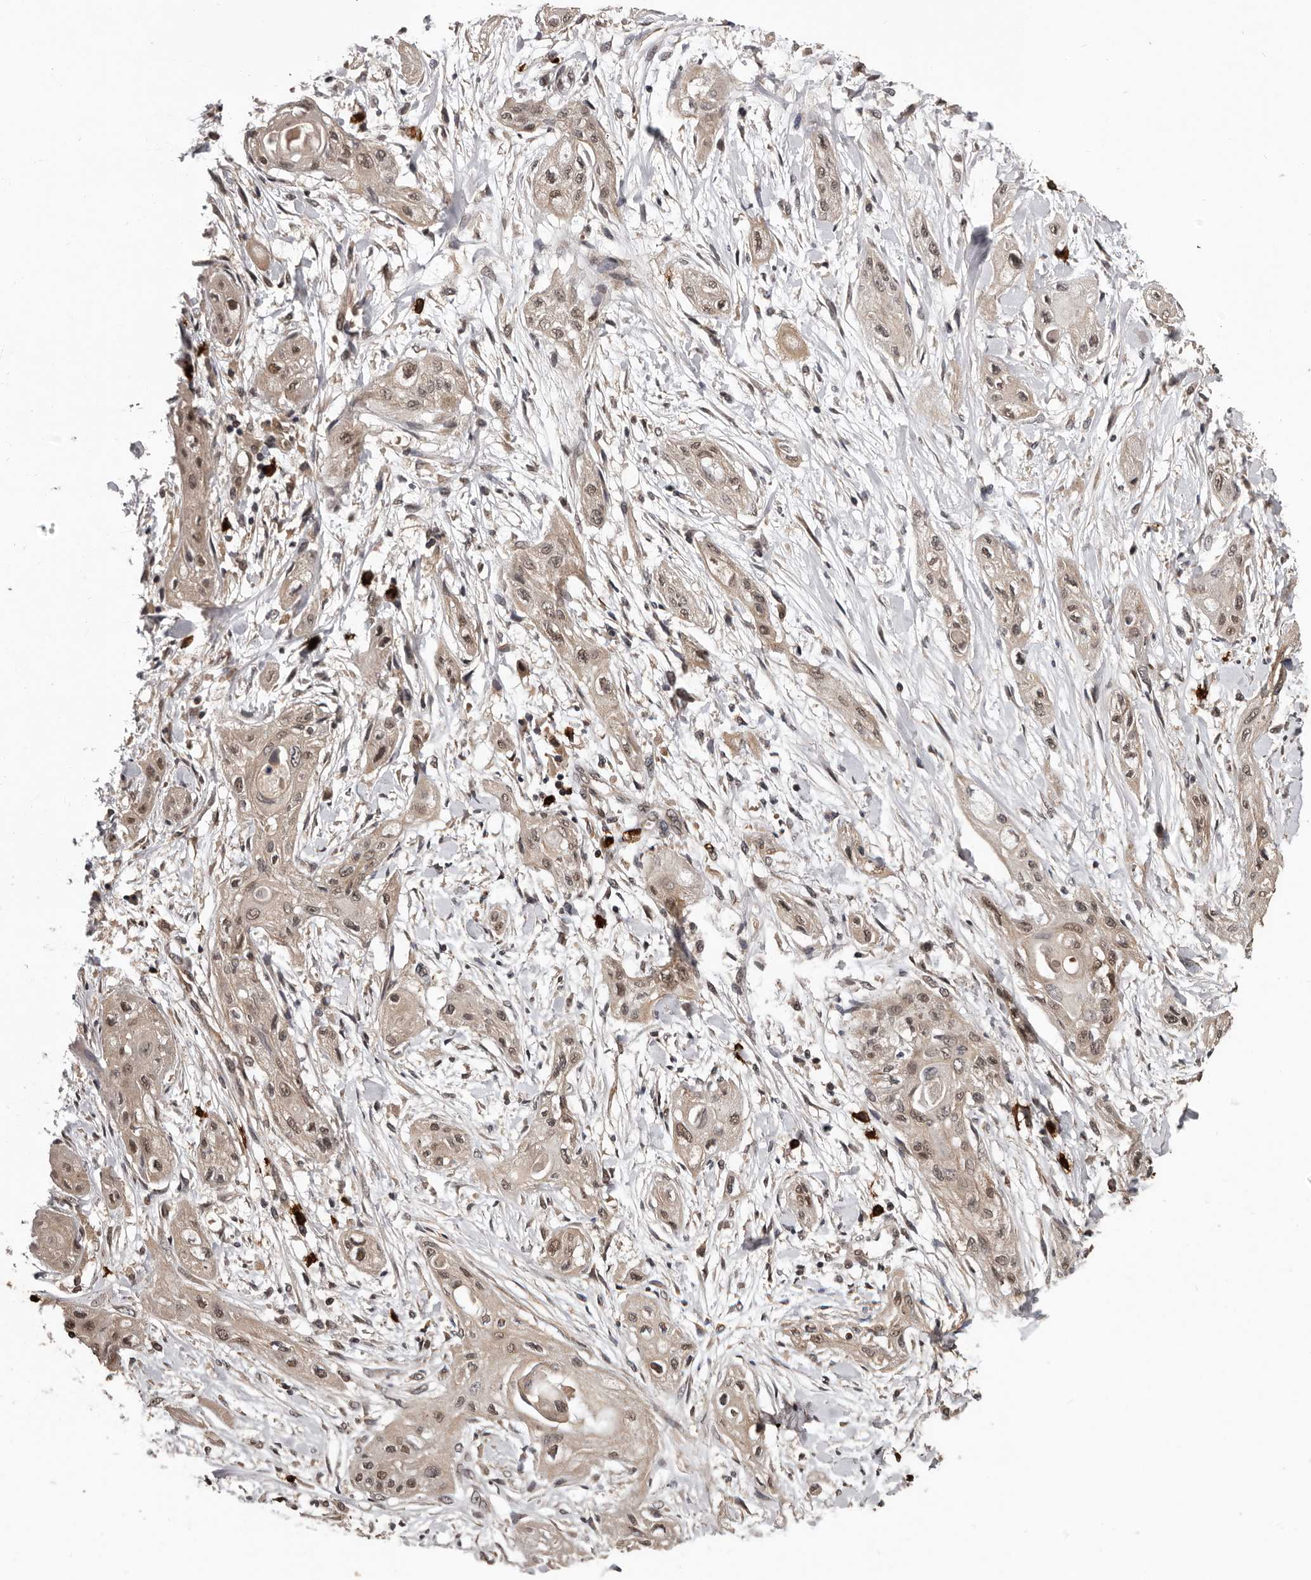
{"staining": {"intensity": "weak", "quantity": ">75%", "location": "cytoplasmic/membranous,nuclear"}, "tissue": "lung cancer", "cell_type": "Tumor cells", "image_type": "cancer", "snomed": [{"axis": "morphology", "description": "Squamous cell carcinoma, NOS"}, {"axis": "topography", "description": "Lung"}], "caption": "DAB (3,3'-diaminobenzidine) immunohistochemical staining of lung cancer (squamous cell carcinoma) exhibits weak cytoplasmic/membranous and nuclear protein expression in approximately >75% of tumor cells.", "gene": "VPS37A", "patient": {"sex": "female", "age": 47}}